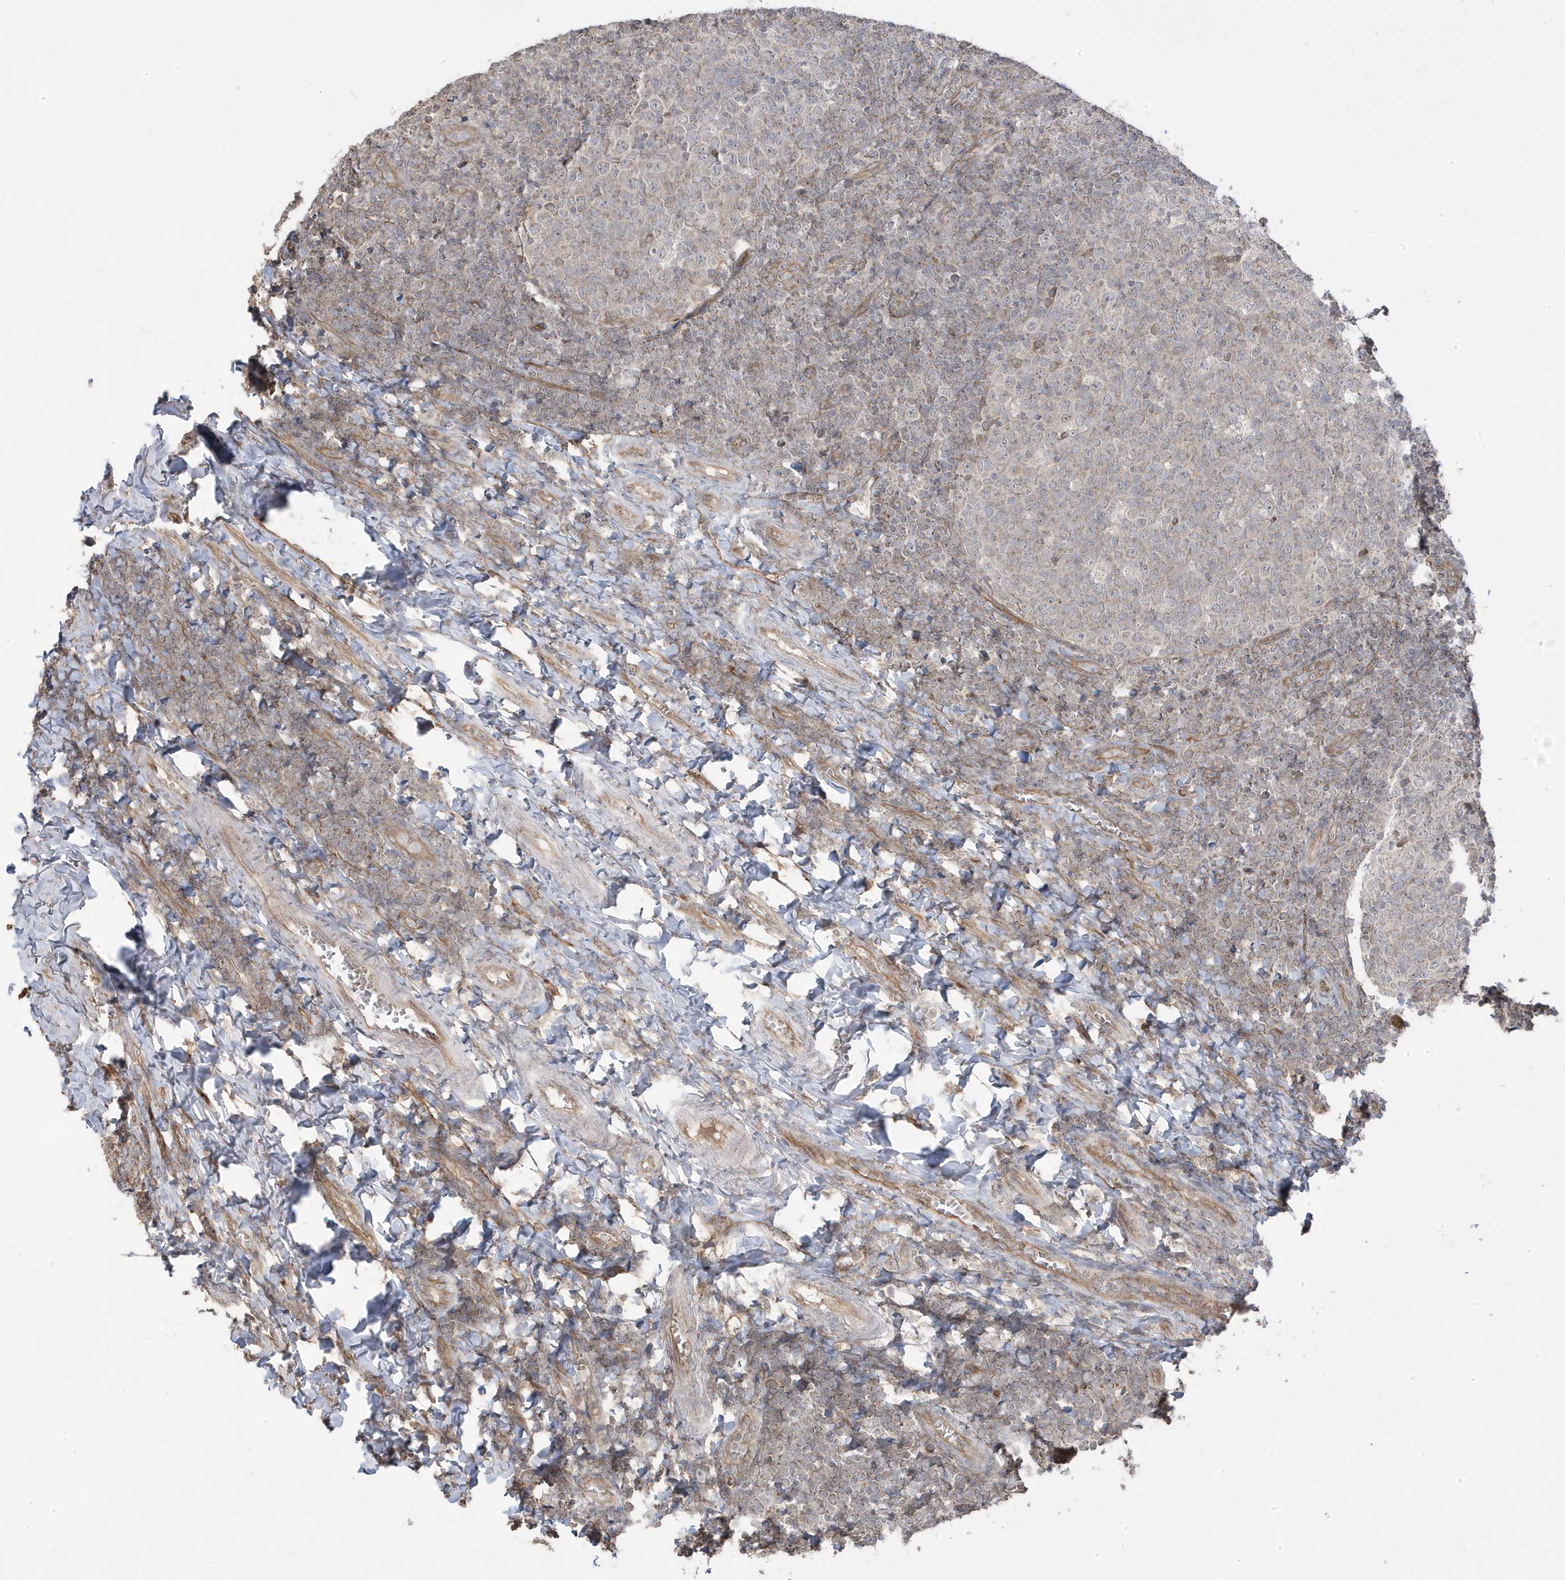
{"staining": {"intensity": "negative", "quantity": "none", "location": "none"}, "tissue": "tonsil", "cell_type": "Germinal center cells", "image_type": "normal", "snomed": [{"axis": "morphology", "description": "Normal tissue, NOS"}, {"axis": "topography", "description": "Tonsil"}], "caption": "DAB (3,3'-diaminobenzidine) immunohistochemical staining of benign tonsil shows no significant positivity in germinal center cells. Nuclei are stained in blue.", "gene": "DNAJC12", "patient": {"sex": "female", "age": 19}}